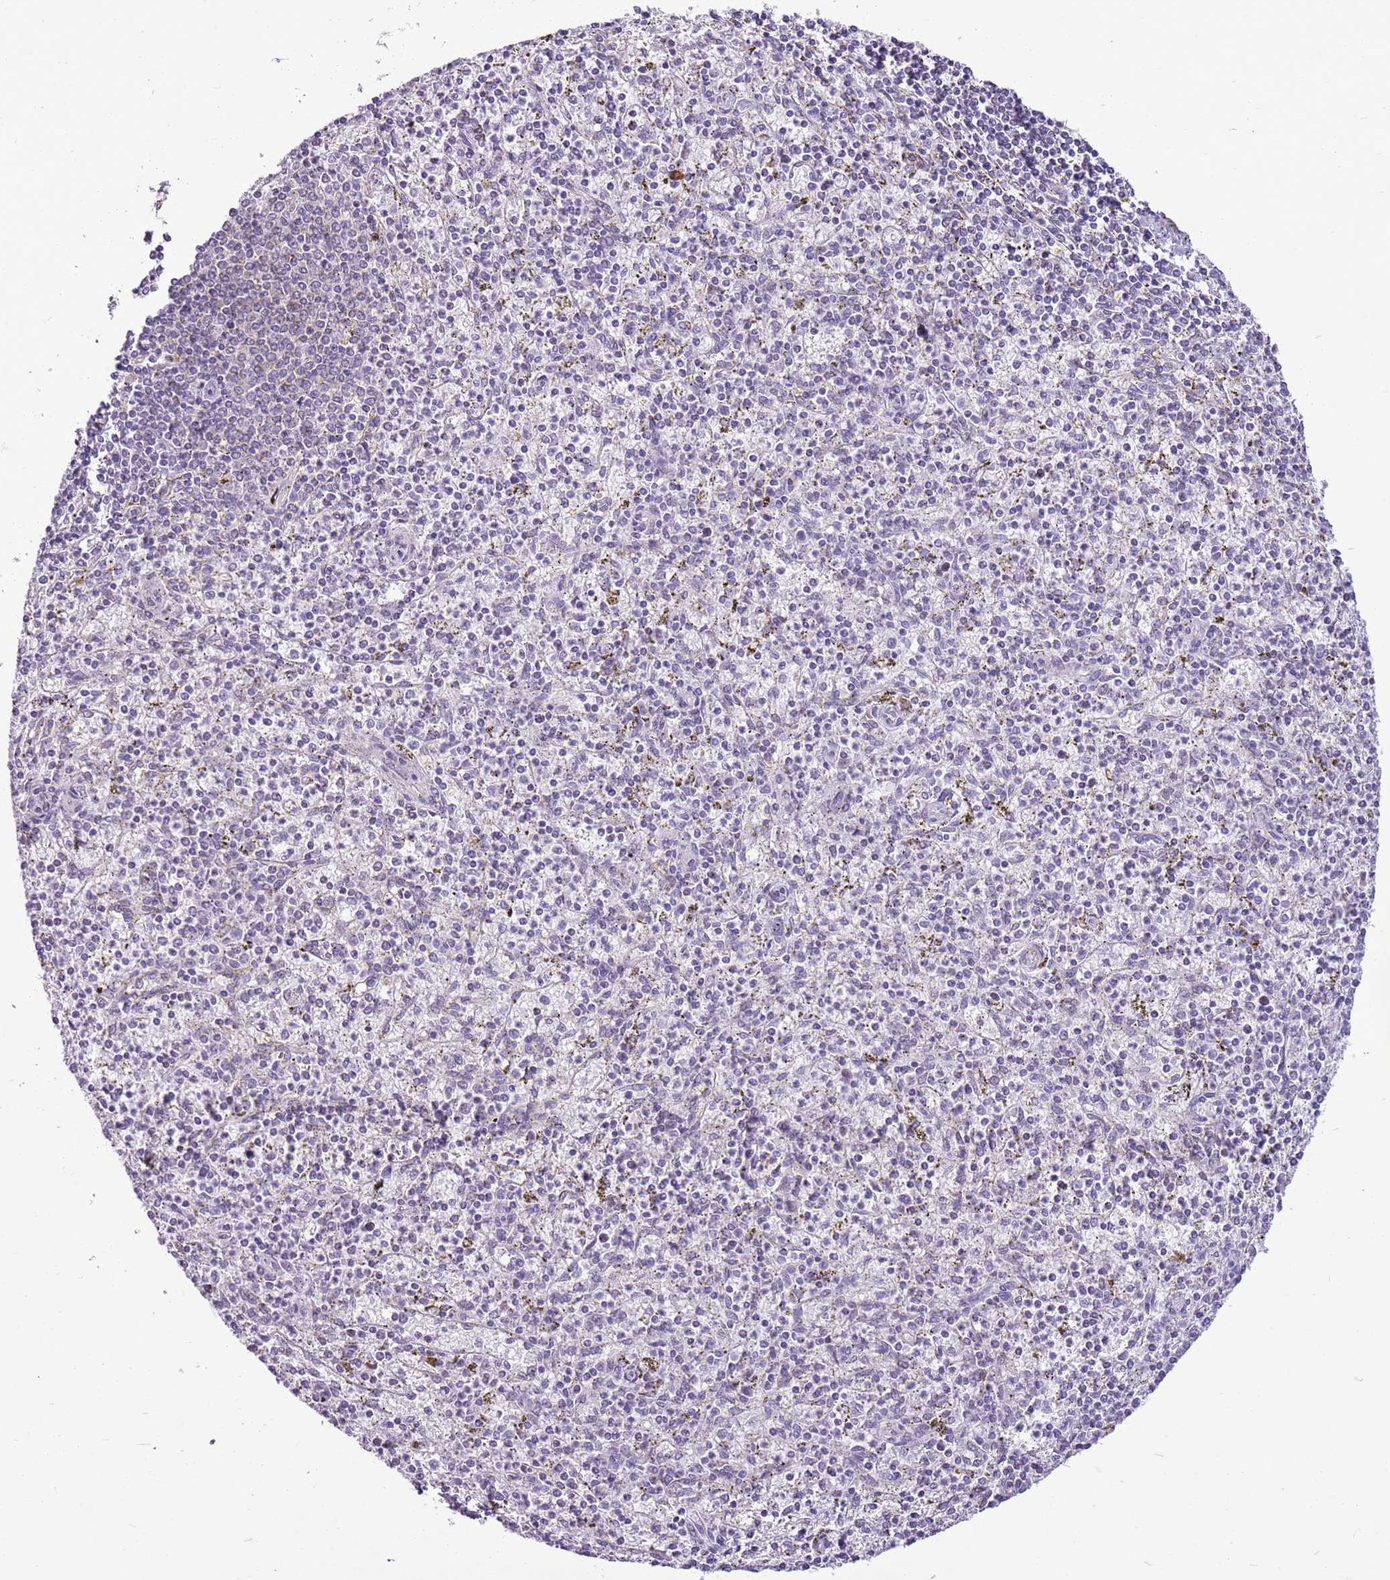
{"staining": {"intensity": "negative", "quantity": "none", "location": "none"}, "tissue": "spleen", "cell_type": "Cells in red pulp", "image_type": "normal", "snomed": [{"axis": "morphology", "description": "Normal tissue, NOS"}, {"axis": "topography", "description": "Spleen"}], "caption": "A high-resolution photomicrograph shows IHC staining of benign spleen, which shows no significant positivity in cells in red pulp. (DAB (3,3'-diaminobenzidine) immunohistochemistry (IHC), high magnification).", "gene": "RPL3L", "patient": {"sex": "male", "age": 72}}